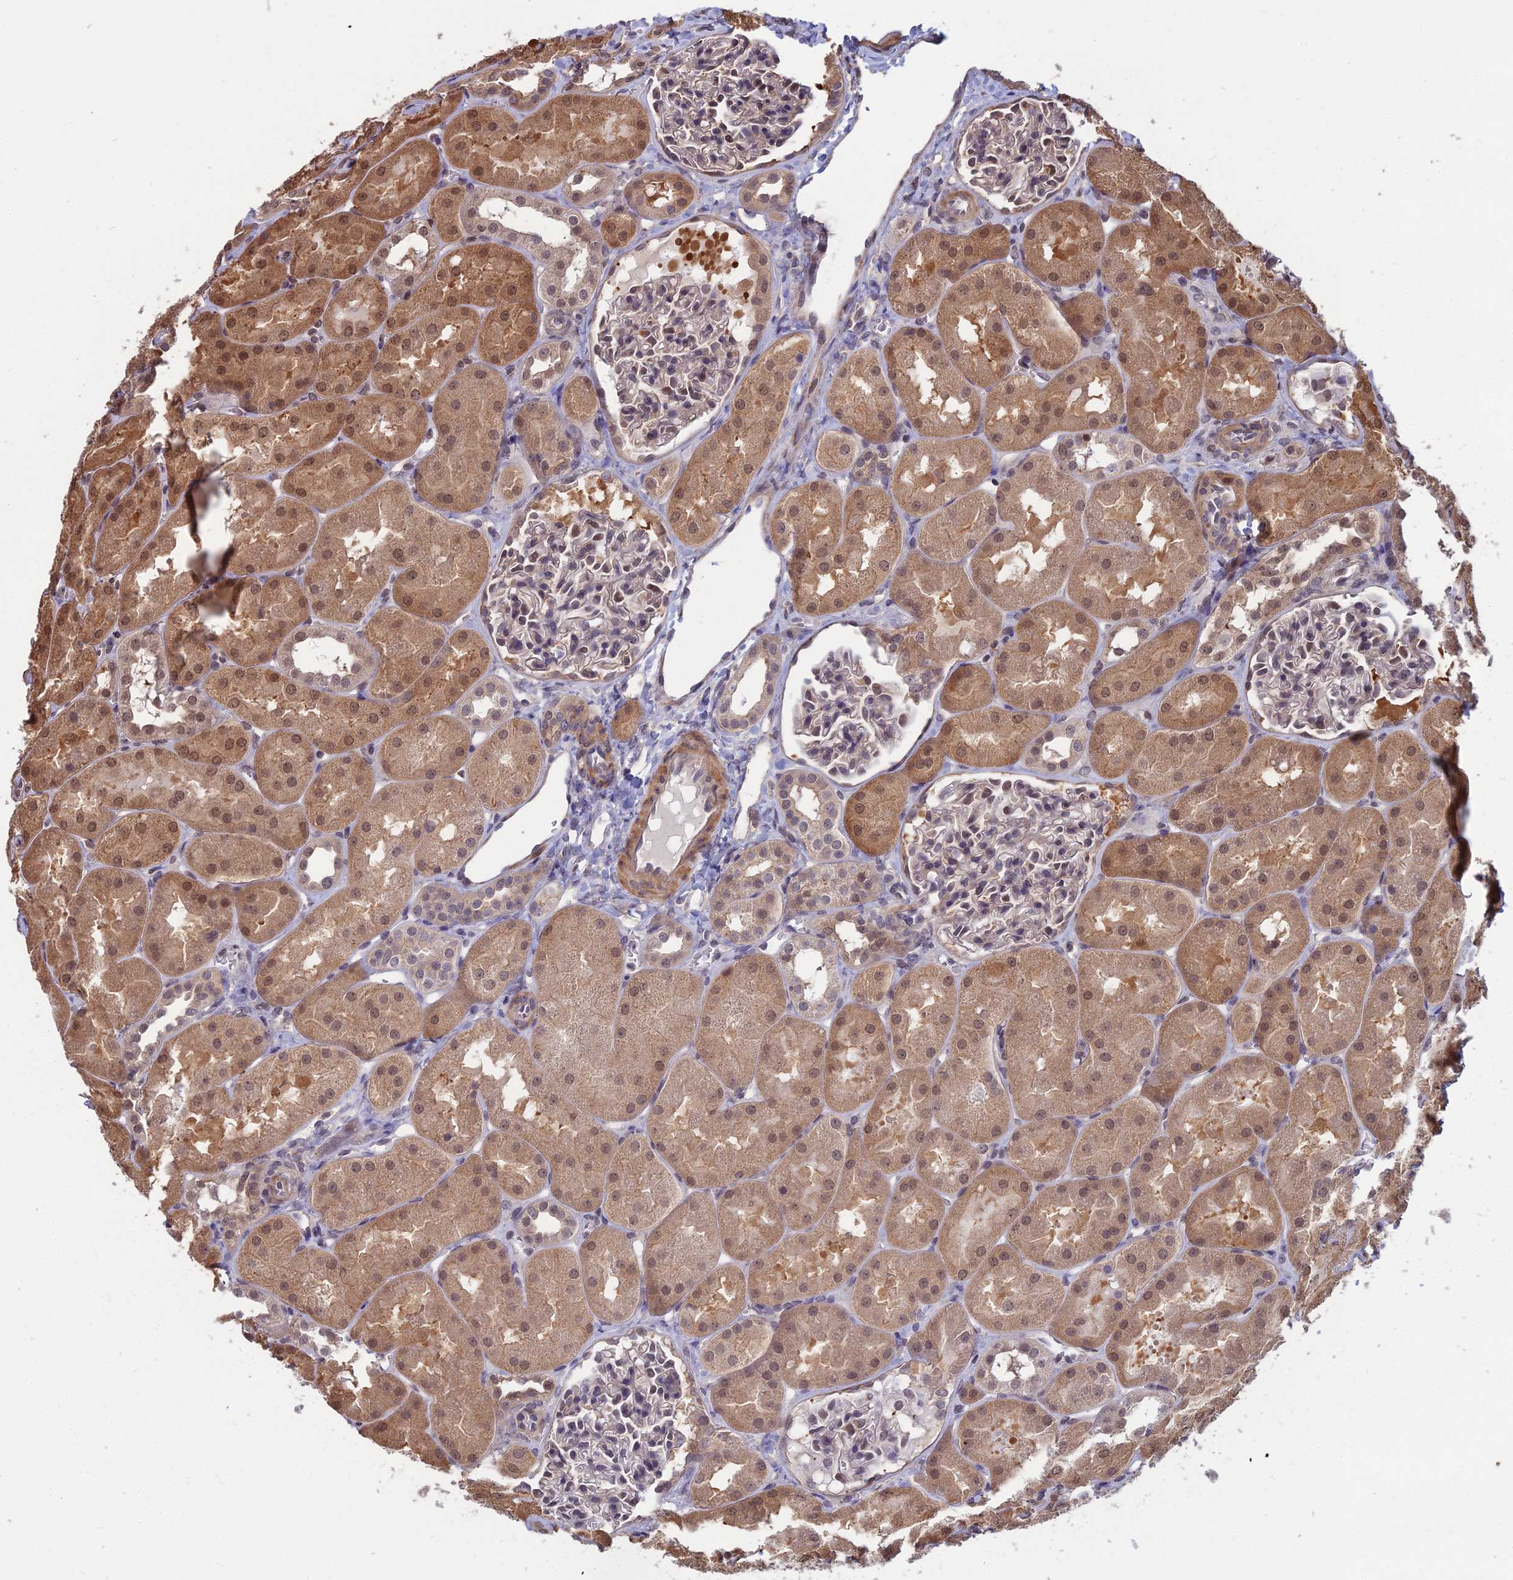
{"staining": {"intensity": "moderate", "quantity": "<25%", "location": "nuclear"}, "tissue": "kidney", "cell_type": "Cells in glomeruli", "image_type": "normal", "snomed": [{"axis": "morphology", "description": "Normal tissue, NOS"}, {"axis": "topography", "description": "Kidney"}, {"axis": "topography", "description": "Urinary bladder"}], "caption": "Immunohistochemical staining of normal kidney displays low levels of moderate nuclear expression in about <25% of cells in glomeruli. (brown staining indicates protein expression, while blue staining denotes nuclei).", "gene": "OPA3", "patient": {"sex": "male", "age": 16}}